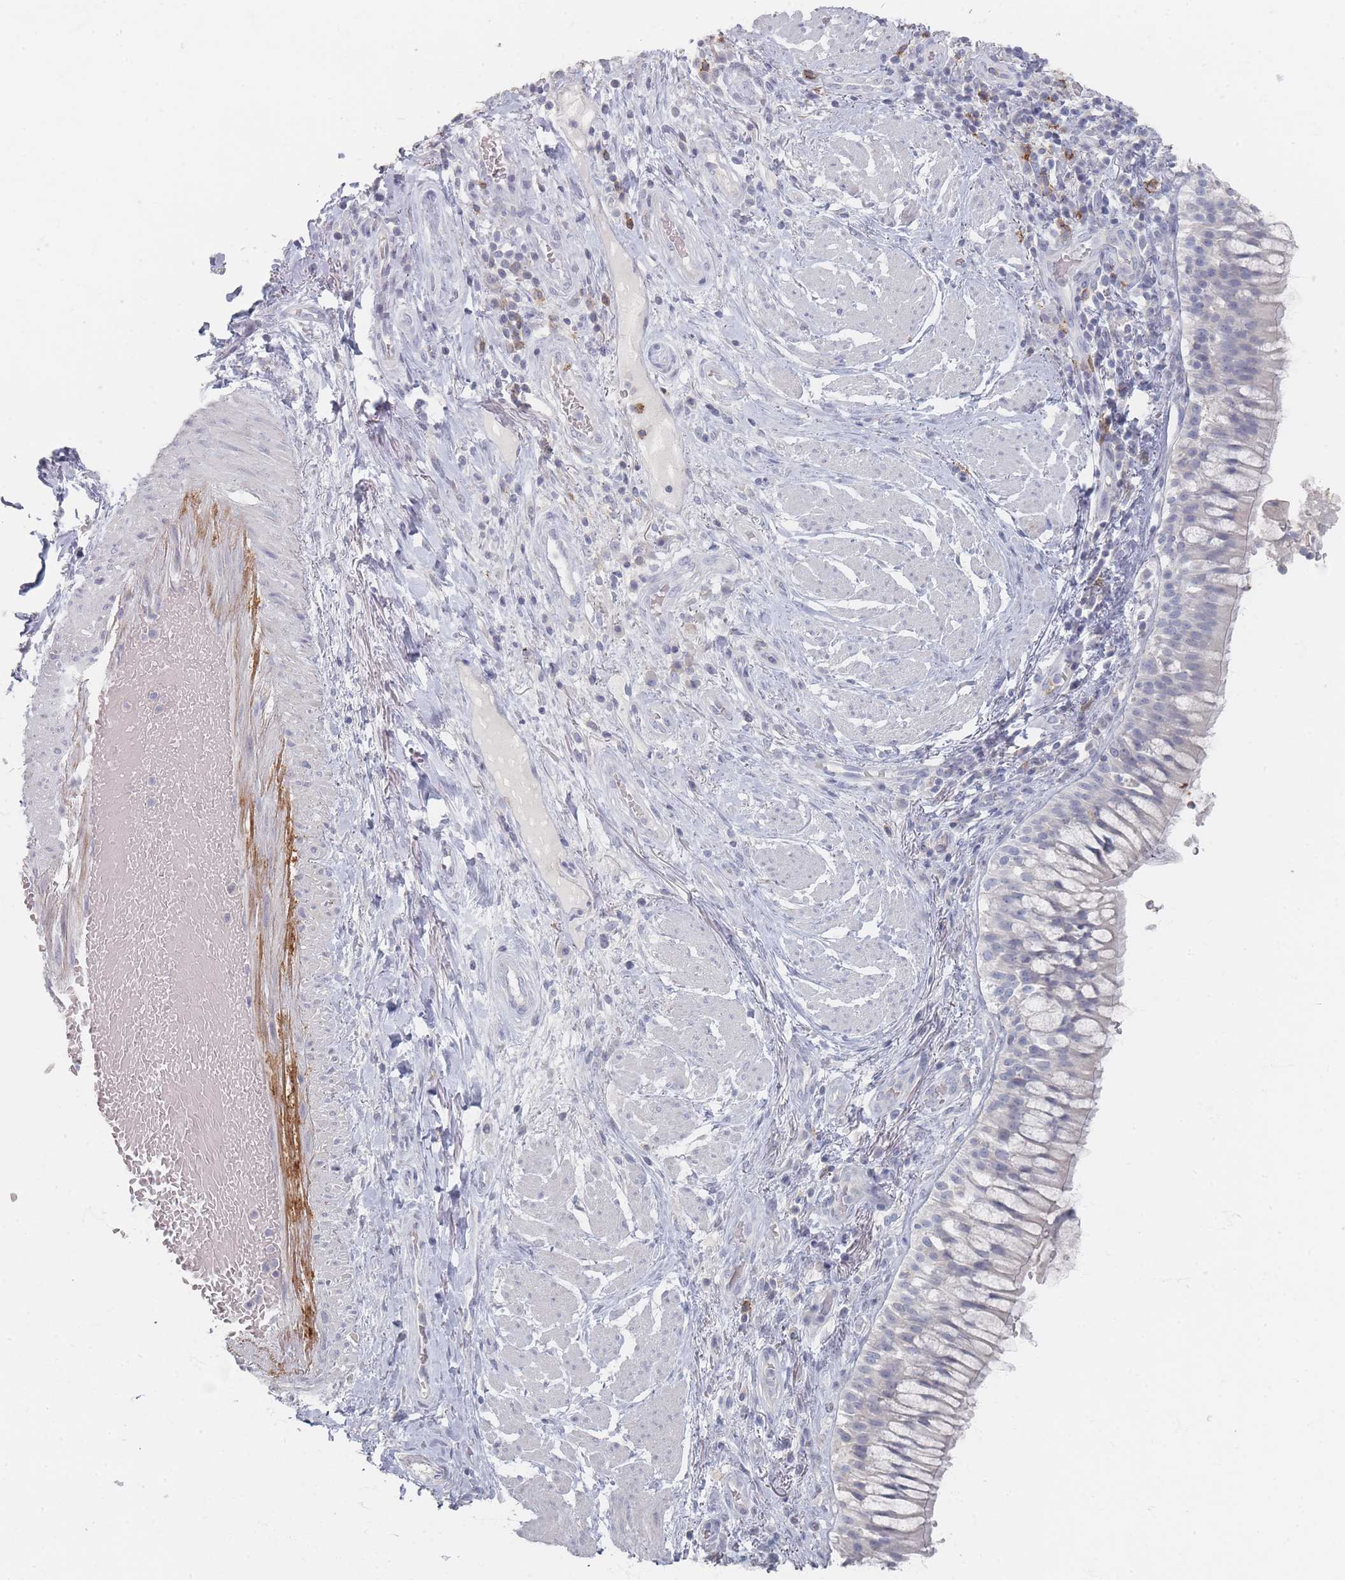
{"staining": {"intensity": "negative", "quantity": "none", "location": "none"}, "tissue": "soft tissue", "cell_type": "Chondrocytes", "image_type": "normal", "snomed": [{"axis": "morphology", "description": "Normal tissue, NOS"}, {"axis": "morphology", "description": "Squamous cell carcinoma, NOS"}, {"axis": "topography", "description": "Bronchus"}, {"axis": "topography", "description": "Lung"}], "caption": "Micrograph shows no protein staining in chondrocytes of normal soft tissue. Nuclei are stained in blue.", "gene": "CD37", "patient": {"sex": "male", "age": 64}}